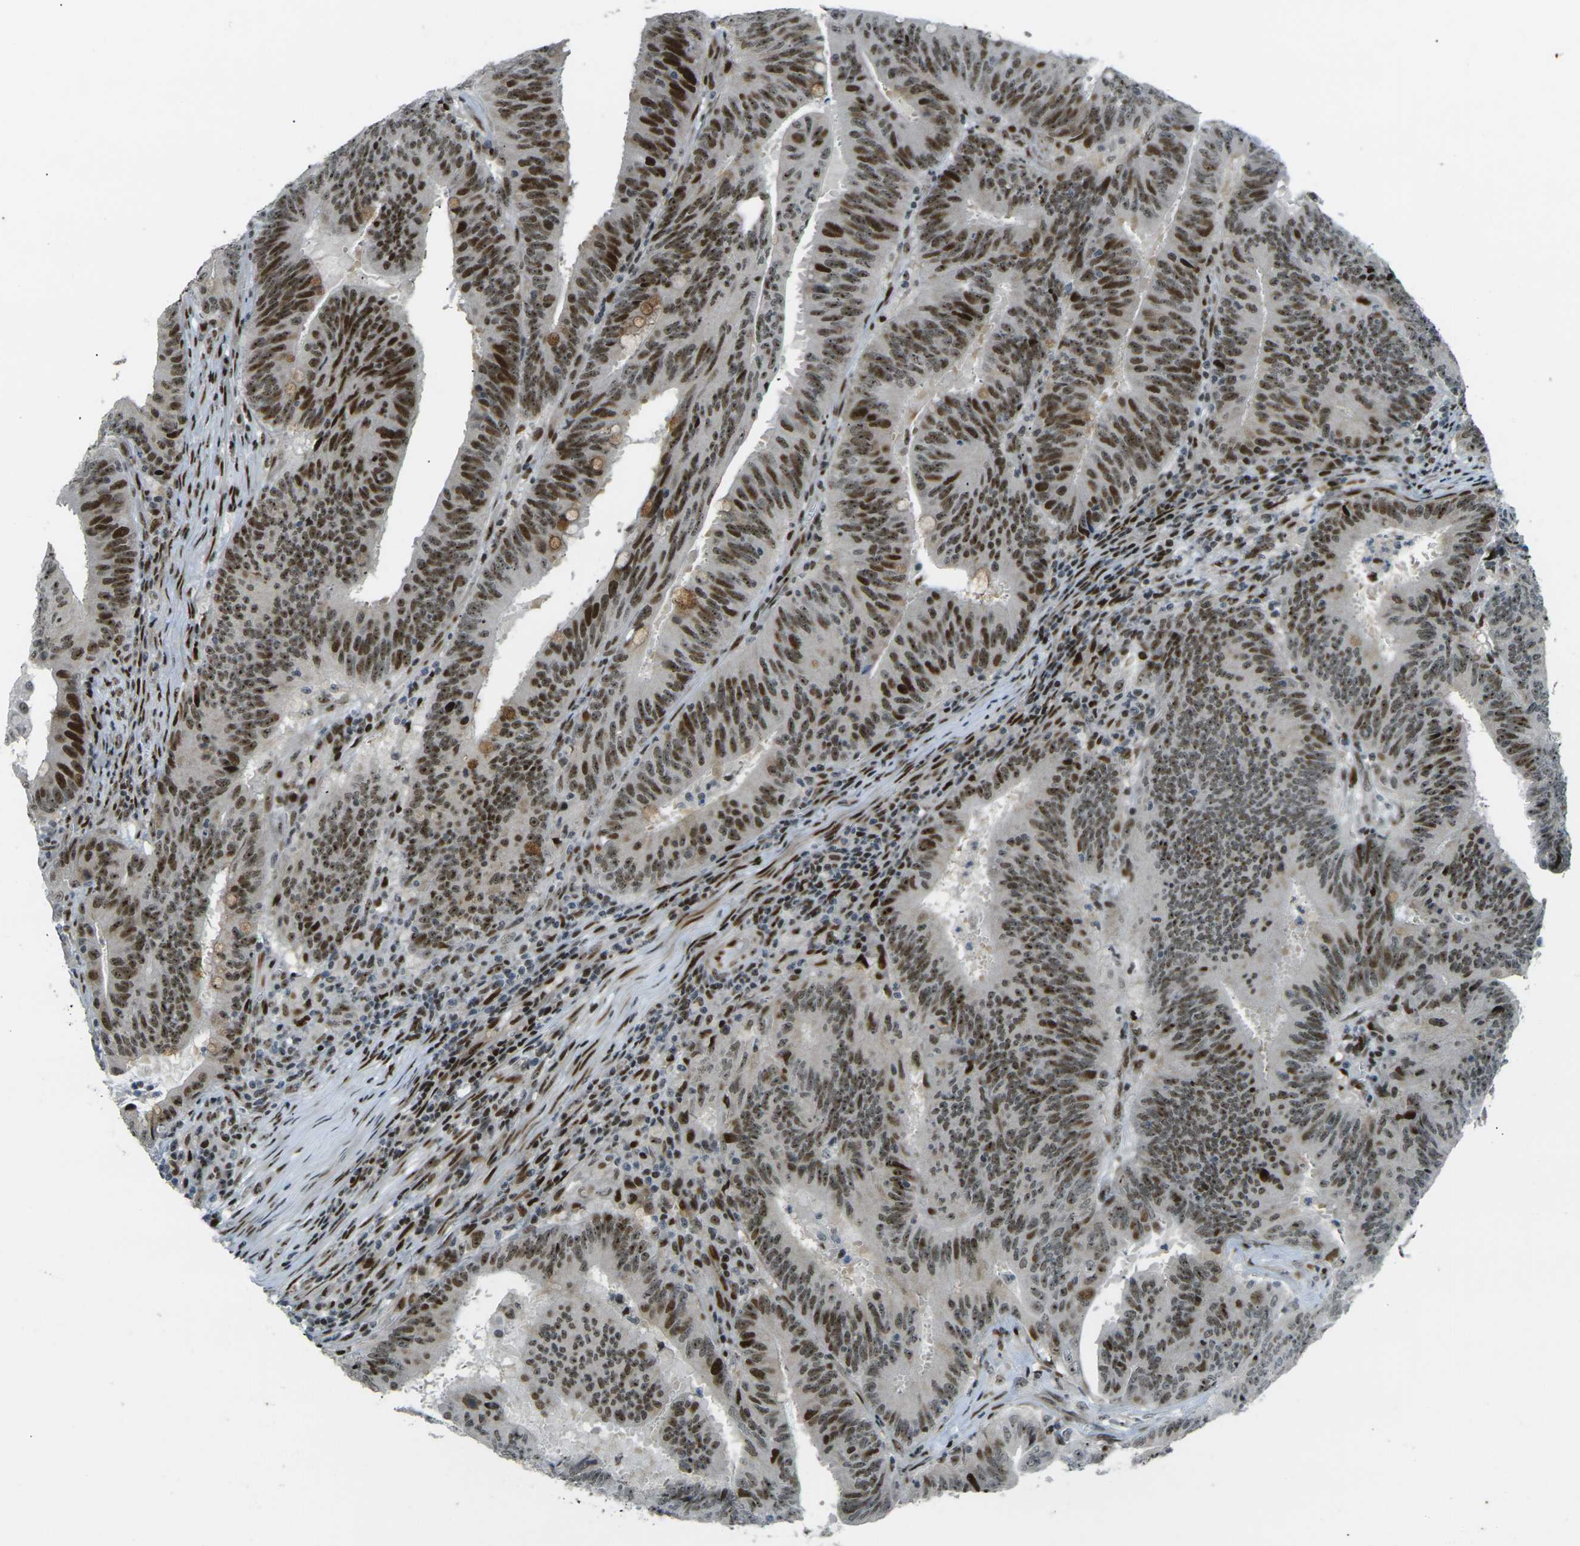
{"staining": {"intensity": "strong", "quantity": ">75%", "location": "nuclear"}, "tissue": "colorectal cancer", "cell_type": "Tumor cells", "image_type": "cancer", "snomed": [{"axis": "morphology", "description": "Adenocarcinoma, NOS"}, {"axis": "topography", "description": "Colon"}], "caption": "Colorectal cancer was stained to show a protein in brown. There is high levels of strong nuclear positivity in about >75% of tumor cells.", "gene": "UBE2C", "patient": {"sex": "male", "age": 45}}